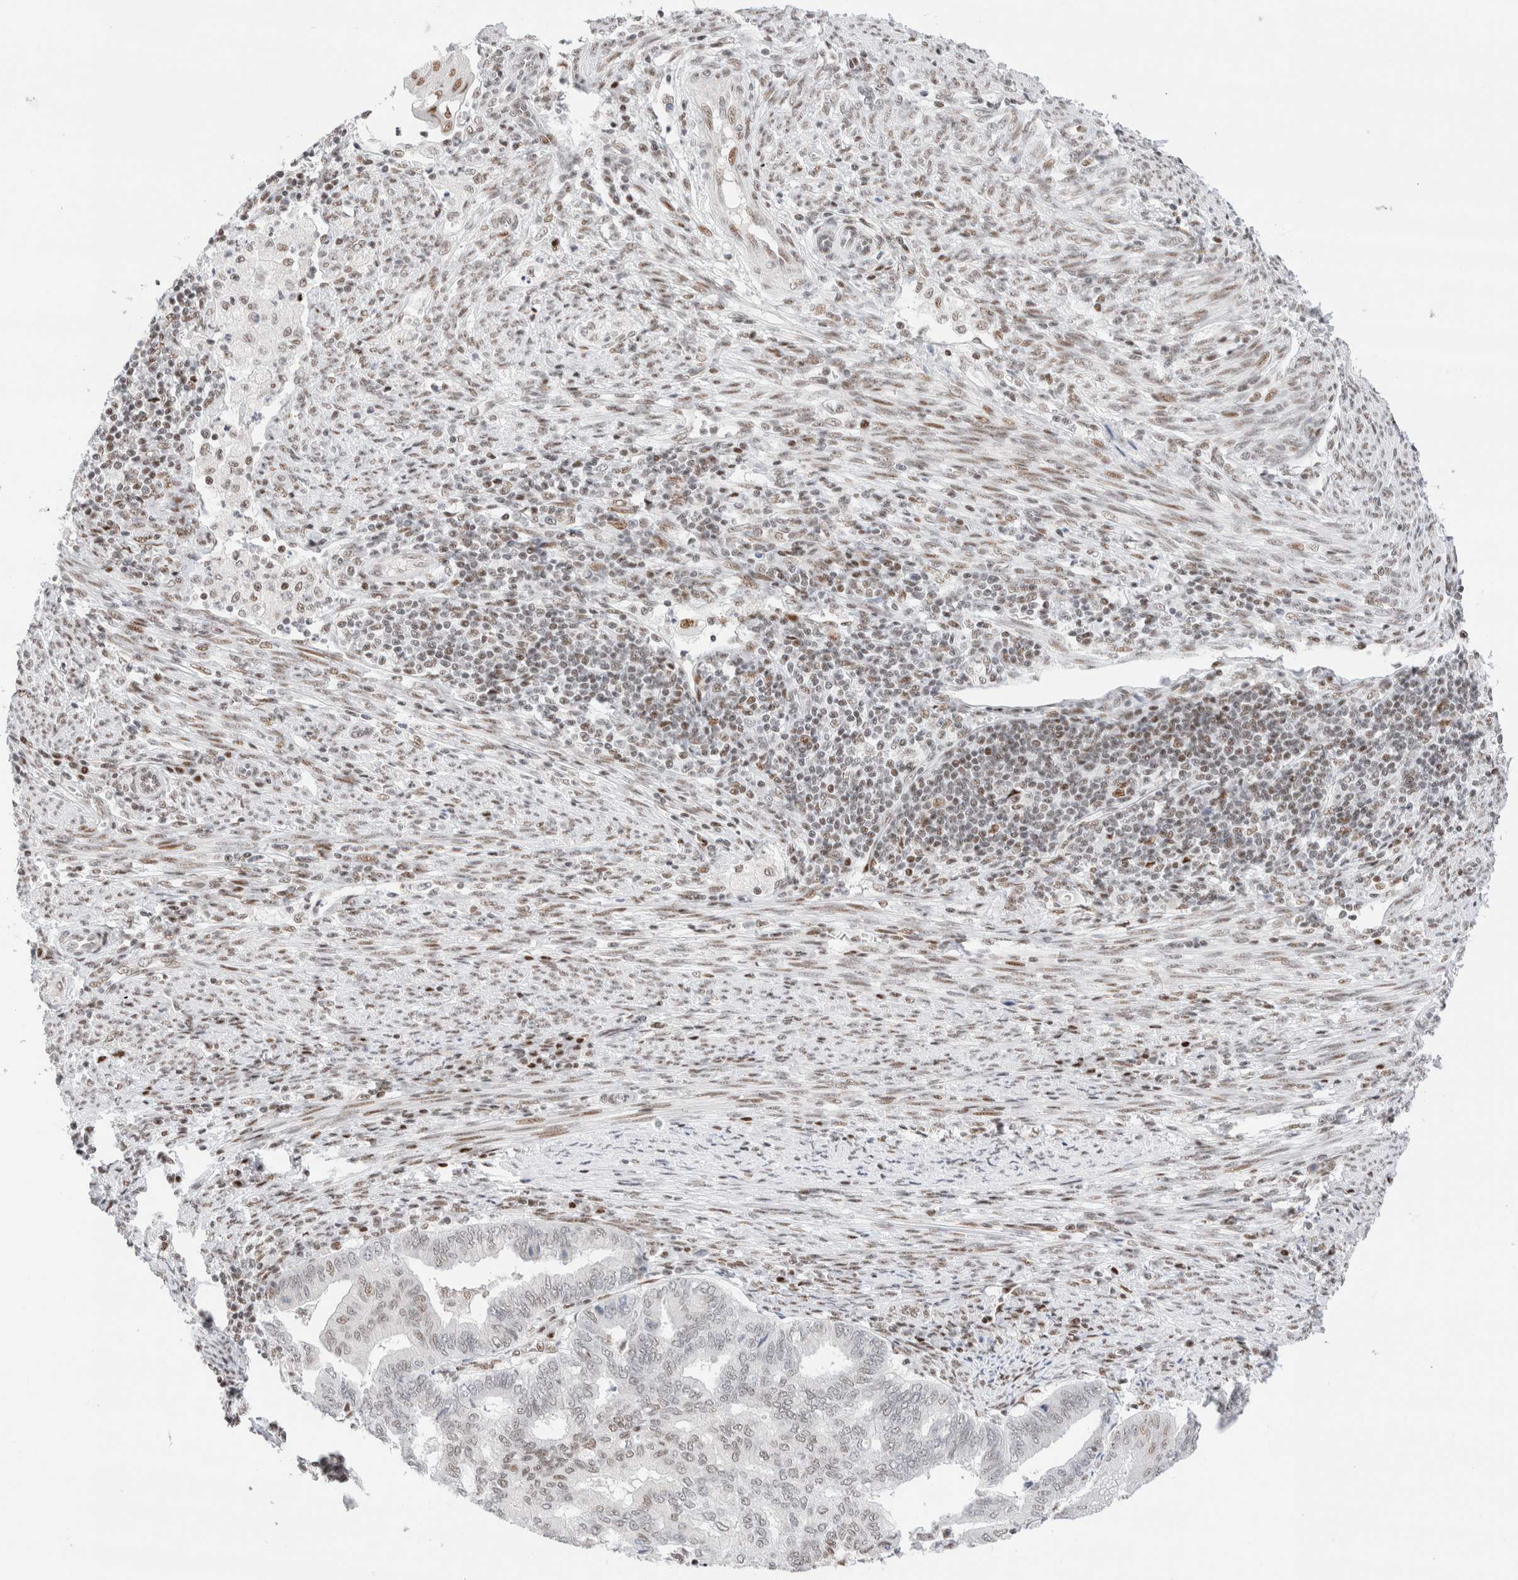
{"staining": {"intensity": "negative", "quantity": "none", "location": "none"}, "tissue": "endometrial cancer", "cell_type": "Tumor cells", "image_type": "cancer", "snomed": [{"axis": "morphology", "description": "Polyp, NOS"}, {"axis": "morphology", "description": "Adenocarcinoma, NOS"}, {"axis": "morphology", "description": "Adenoma, NOS"}, {"axis": "topography", "description": "Endometrium"}], "caption": "Immunohistochemistry (IHC) photomicrograph of human polyp (endometrial) stained for a protein (brown), which demonstrates no positivity in tumor cells.", "gene": "ZNF282", "patient": {"sex": "female", "age": 79}}